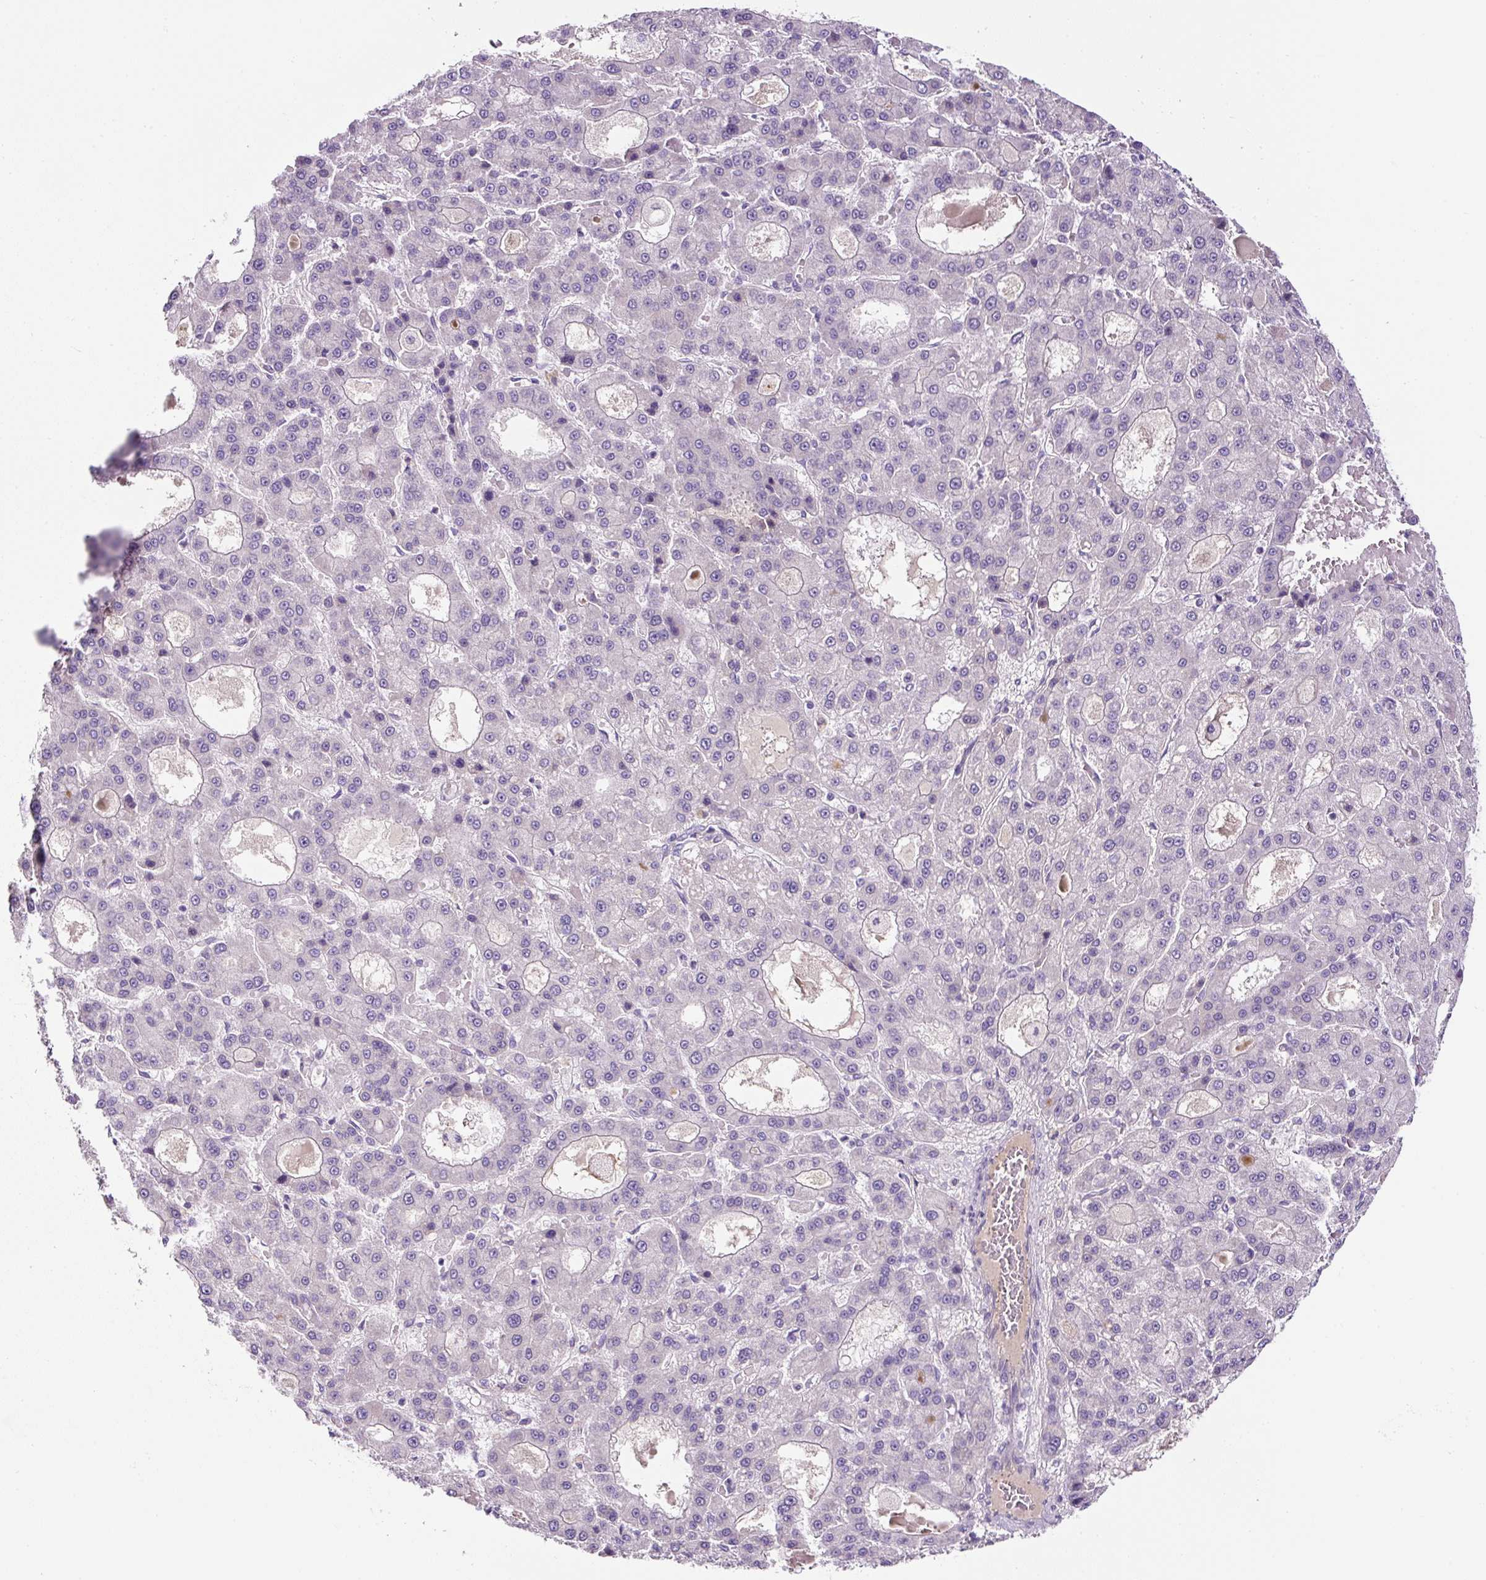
{"staining": {"intensity": "negative", "quantity": "none", "location": "none"}, "tissue": "liver cancer", "cell_type": "Tumor cells", "image_type": "cancer", "snomed": [{"axis": "morphology", "description": "Carcinoma, Hepatocellular, NOS"}, {"axis": "topography", "description": "Liver"}], "caption": "IHC of human liver cancer exhibits no expression in tumor cells.", "gene": "OR14A2", "patient": {"sex": "male", "age": 70}}